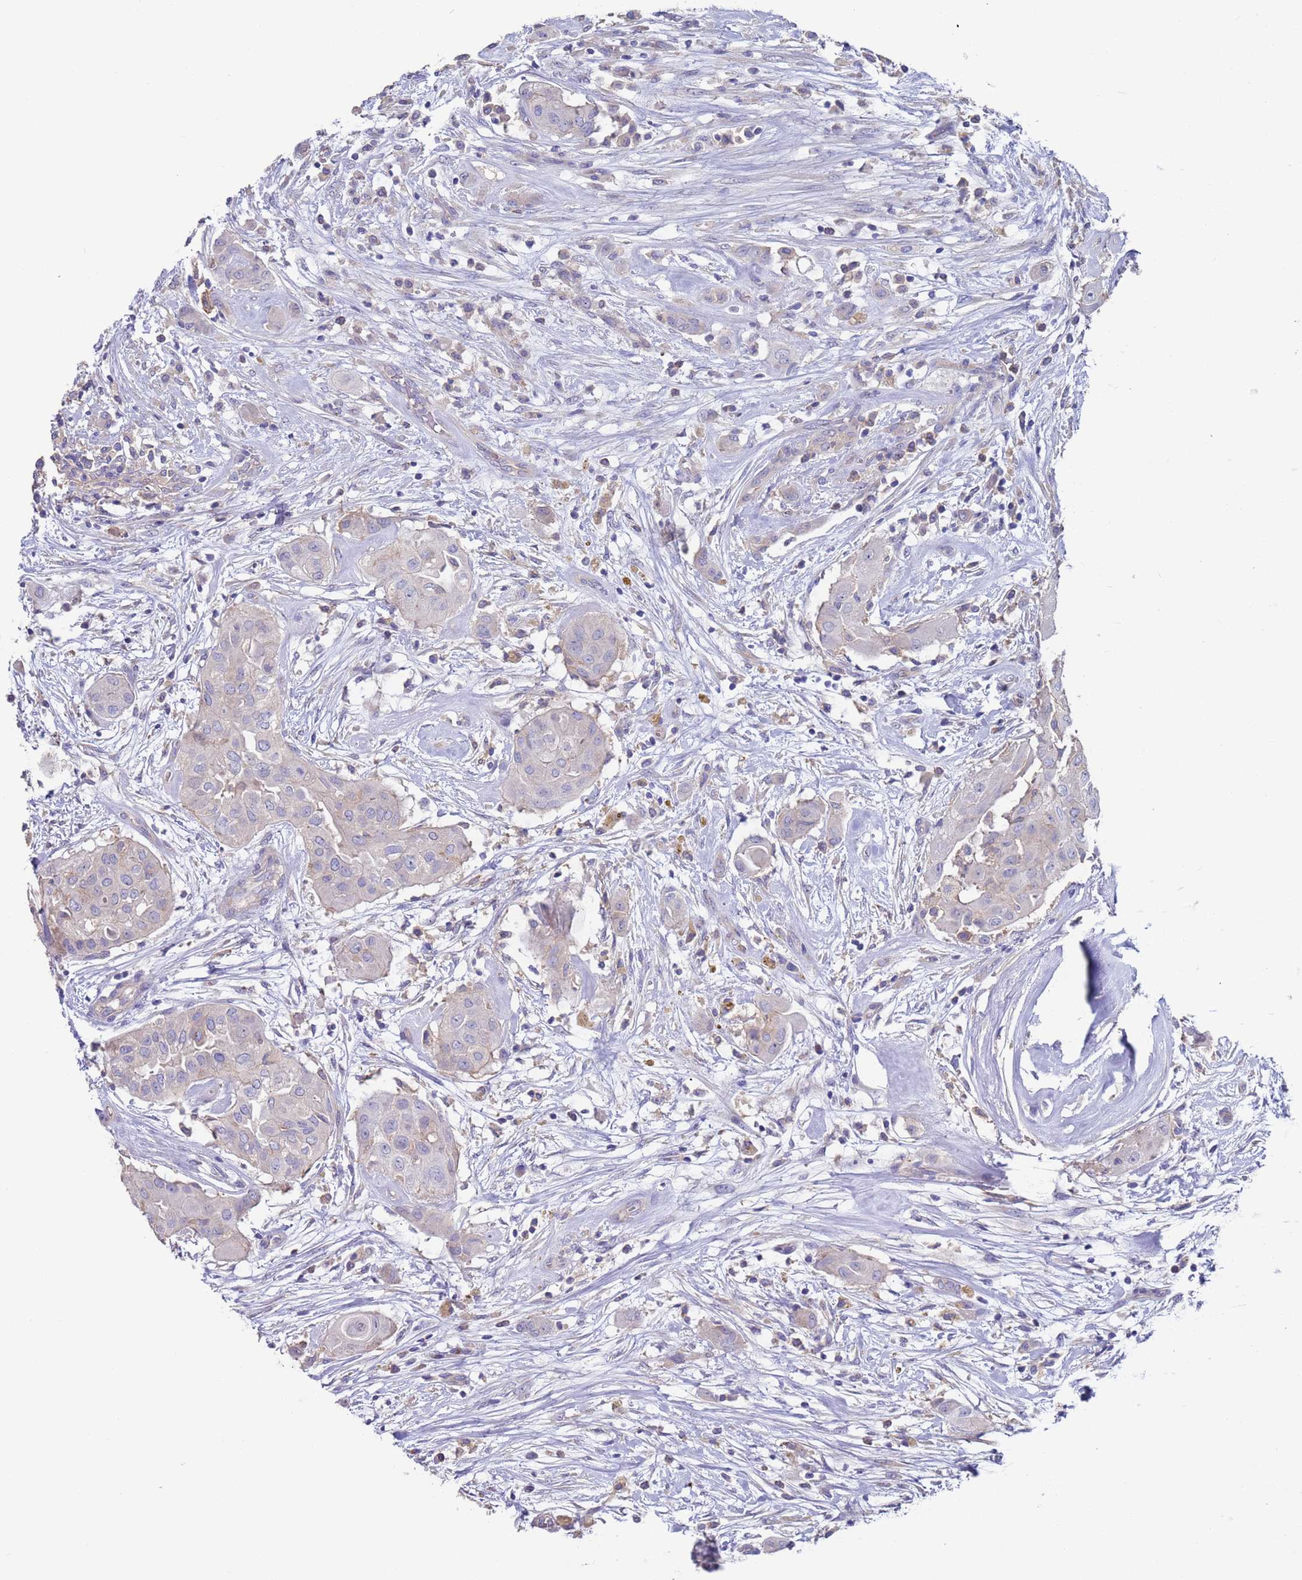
{"staining": {"intensity": "negative", "quantity": "none", "location": "none"}, "tissue": "thyroid cancer", "cell_type": "Tumor cells", "image_type": "cancer", "snomed": [{"axis": "morphology", "description": "Papillary adenocarcinoma, NOS"}, {"axis": "topography", "description": "Thyroid gland"}], "caption": "A histopathology image of thyroid papillary adenocarcinoma stained for a protein demonstrates no brown staining in tumor cells.", "gene": "KRTCAP3", "patient": {"sex": "female", "age": 59}}